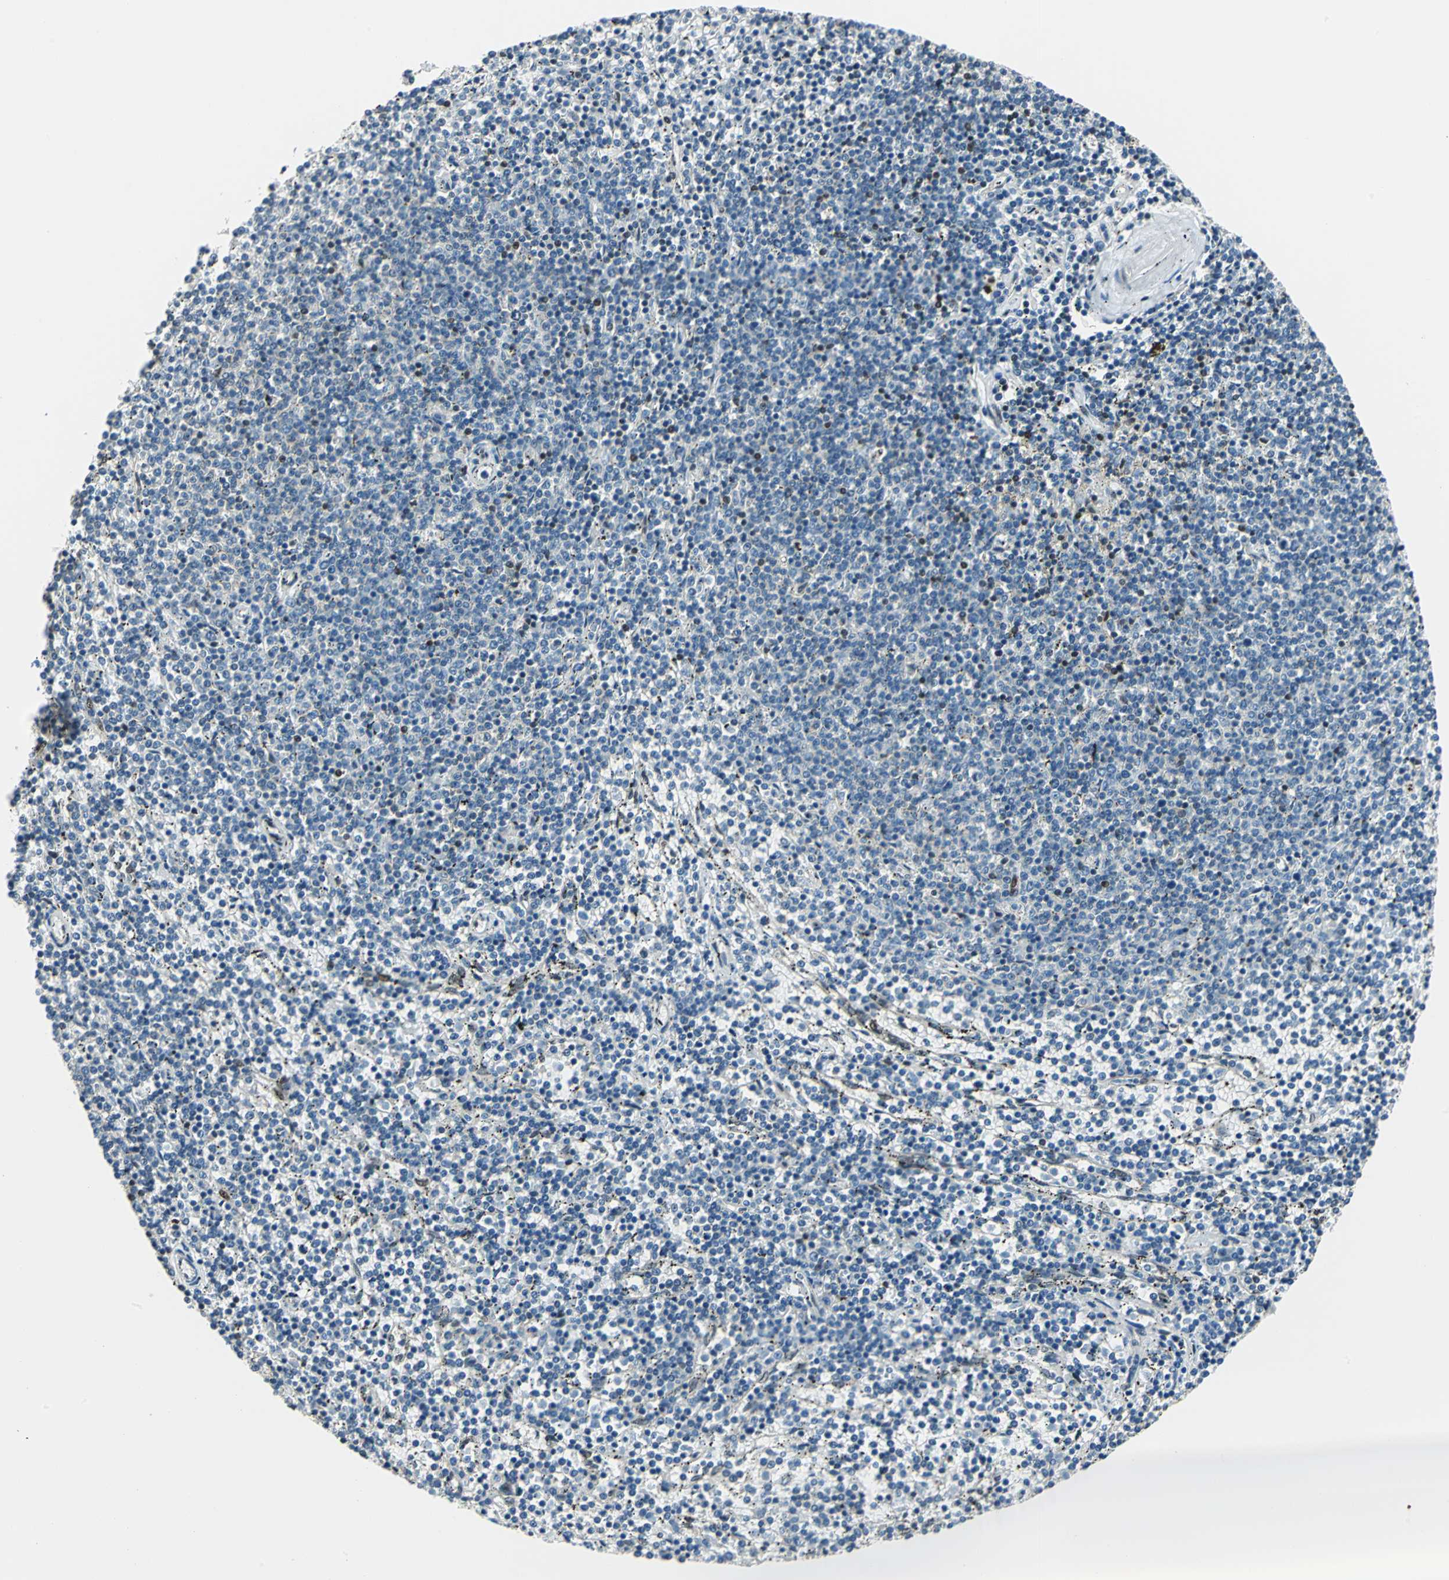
{"staining": {"intensity": "moderate", "quantity": "<25%", "location": "nuclear"}, "tissue": "lymphoma", "cell_type": "Tumor cells", "image_type": "cancer", "snomed": [{"axis": "morphology", "description": "Malignant lymphoma, non-Hodgkin's type, Low grade"}, {"axis": "topography", "description": "Spleen"}], "caption": "The immunohistochemical stain labels moderate nuclear positivity in tumor cells of lymphoma tissue.", "gene": "NFIA", "patient": {"sex": "female", "age": 50}}